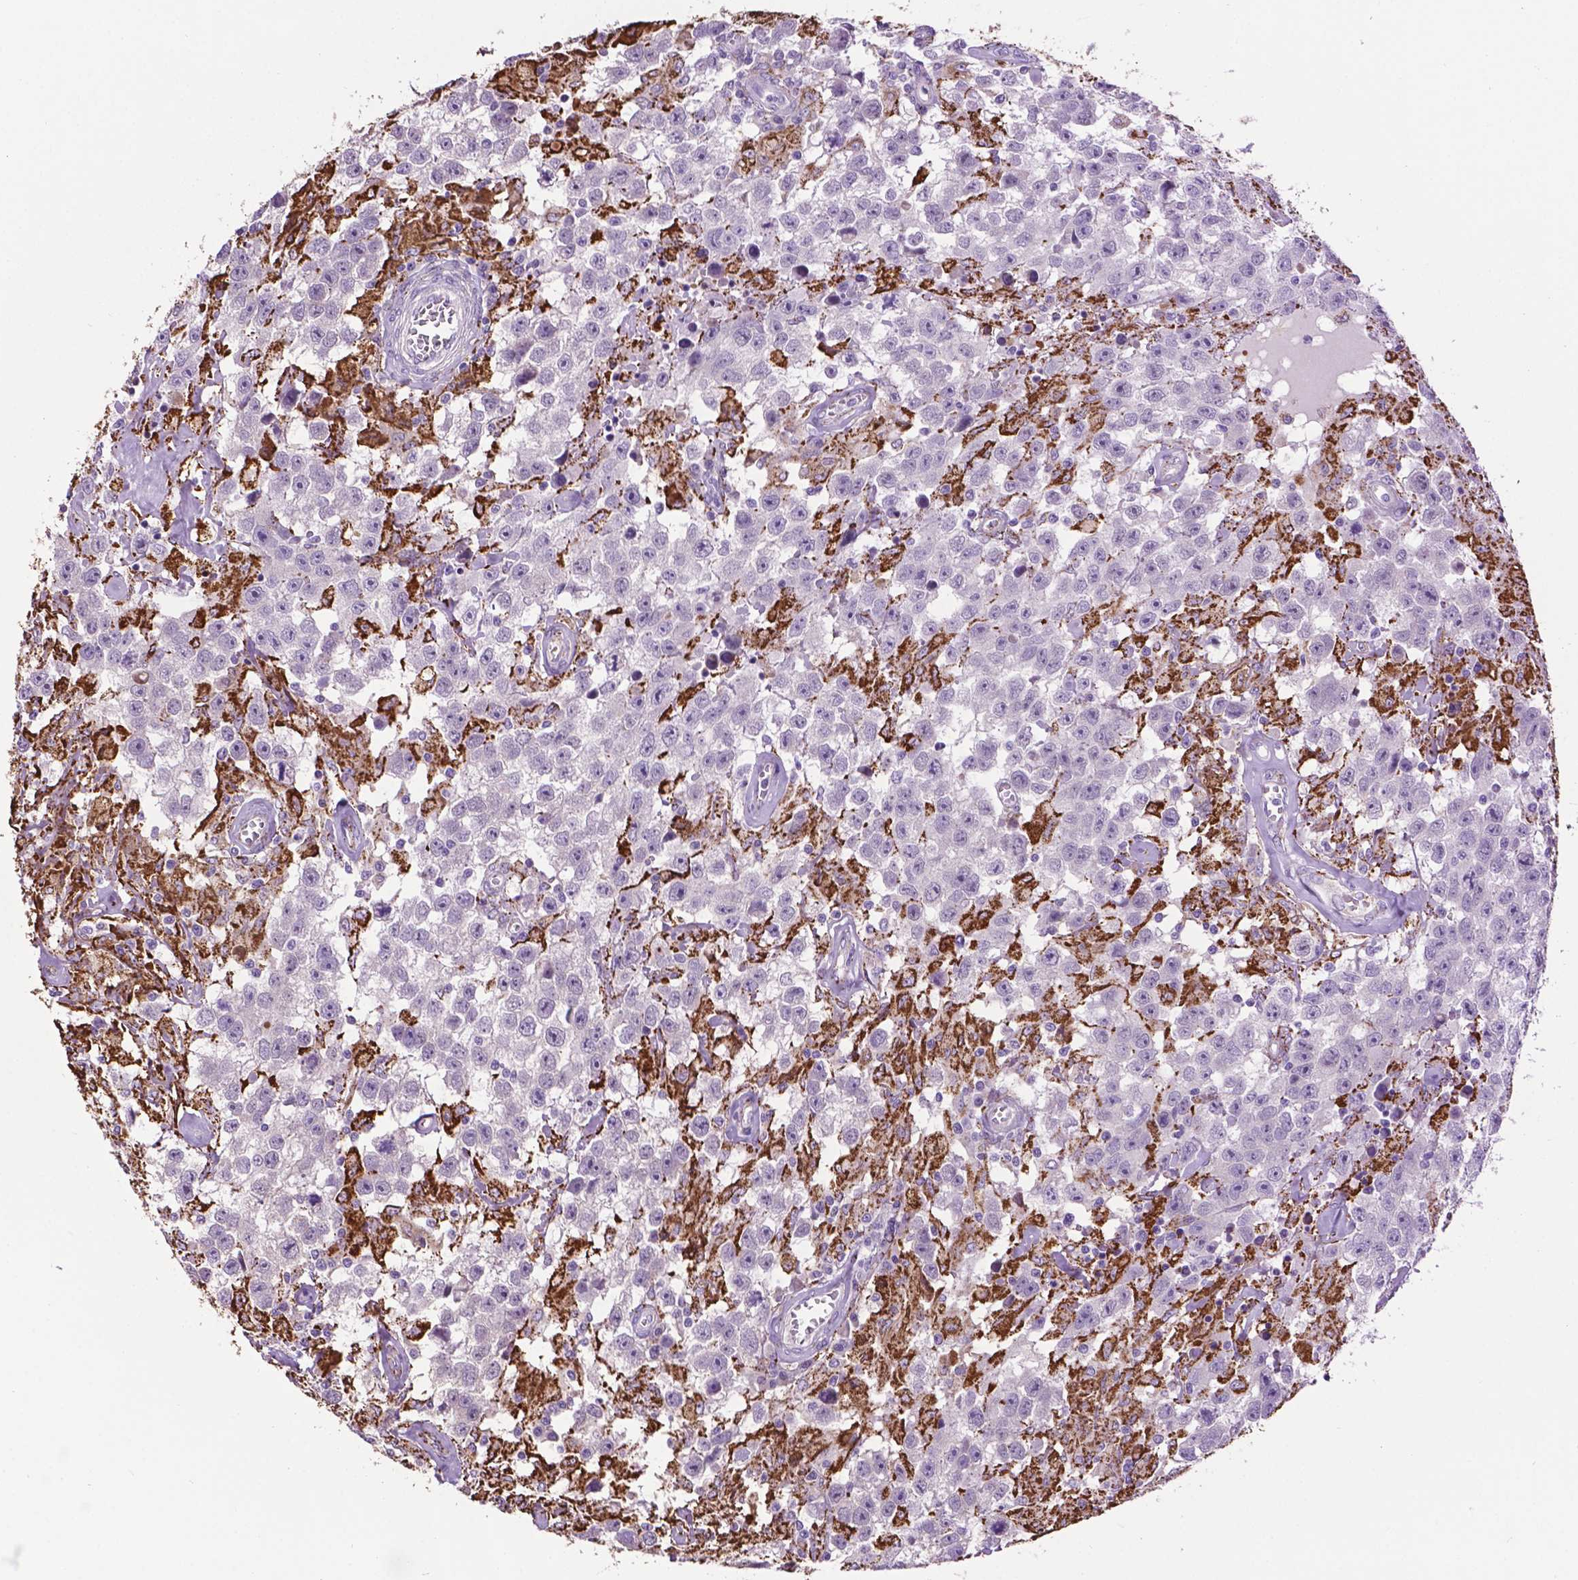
{"staining": {"intensity": "negative", "quantity": "none", "location": "none"}, "tissue": "testis cancer", "cell_type": "Tumor cells", "image_type": "cancer", "snomed": [{"axis": "morphology", "description": "Seminoma, NOS"}, {"axis": "topography", "description": "Testis"}], "caption": "Image shows no significant protein expression in tumor cells of testis cancer (seminoma).", "gene": "TMEM132E", "patient": {"sex": "male", "age": 43}}